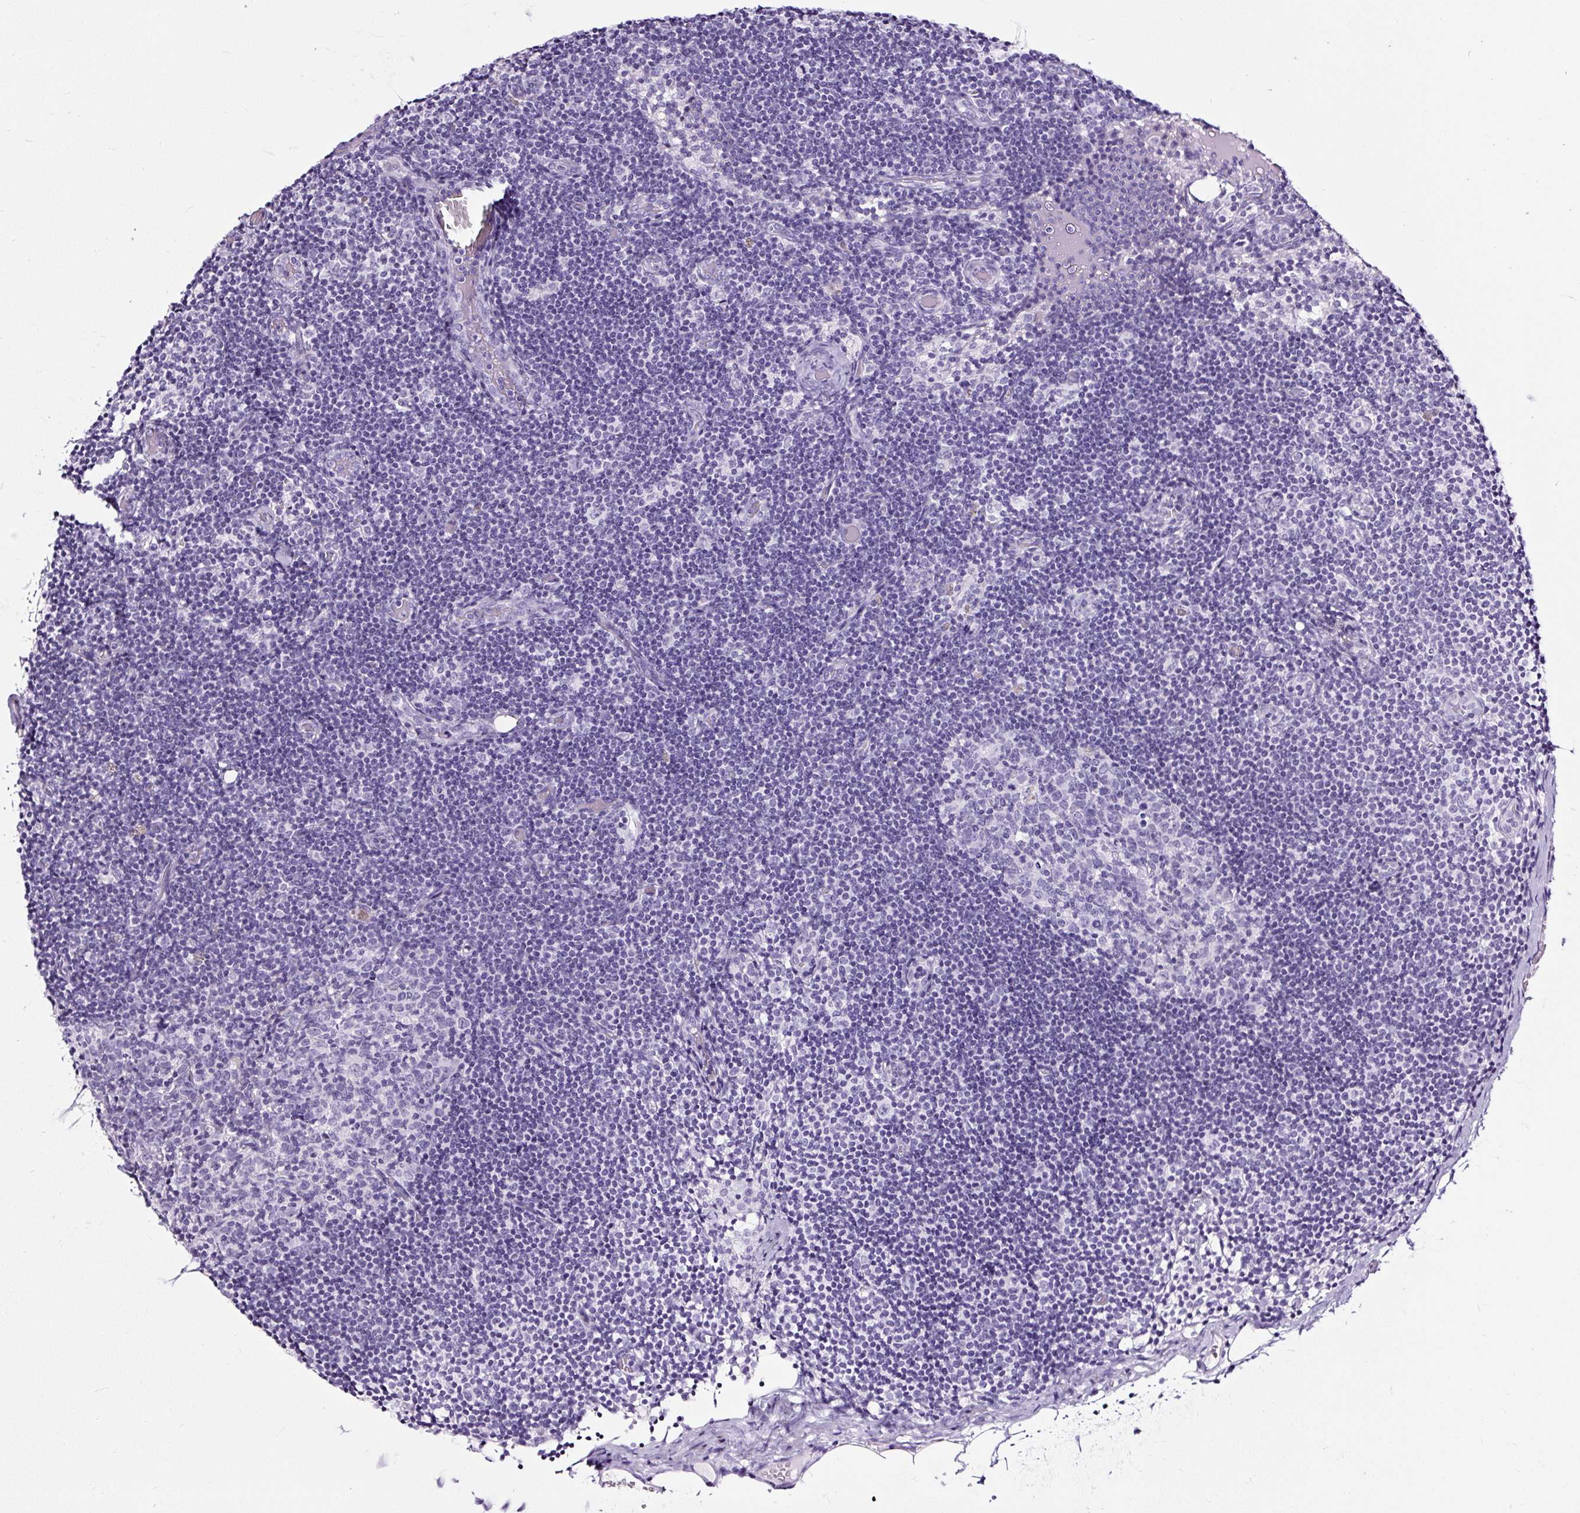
{"staining": {"intensity": "negative", "quantity": "none", "location": "none"}, "tissue": "lymph node", "cell_type": "Germinal center cells", "image_type": "normal", "snomed": [{"axis": "morphology", "description": "Normal tissue, NOS"}, {"axis": "topography", "description": "Lymph node"}], "caption": "IHC micrograph of normal lymph node stained for a protein (brown), which demonstrates no staining in germinal center cells. The staining is performed using DAB (3,3'-diaminobenzidine) brown chromogen with nuclei counter-stained in using hematoxylin.", "gene": "NPHS2", "patient": {"sex": "female", "age": 31}}